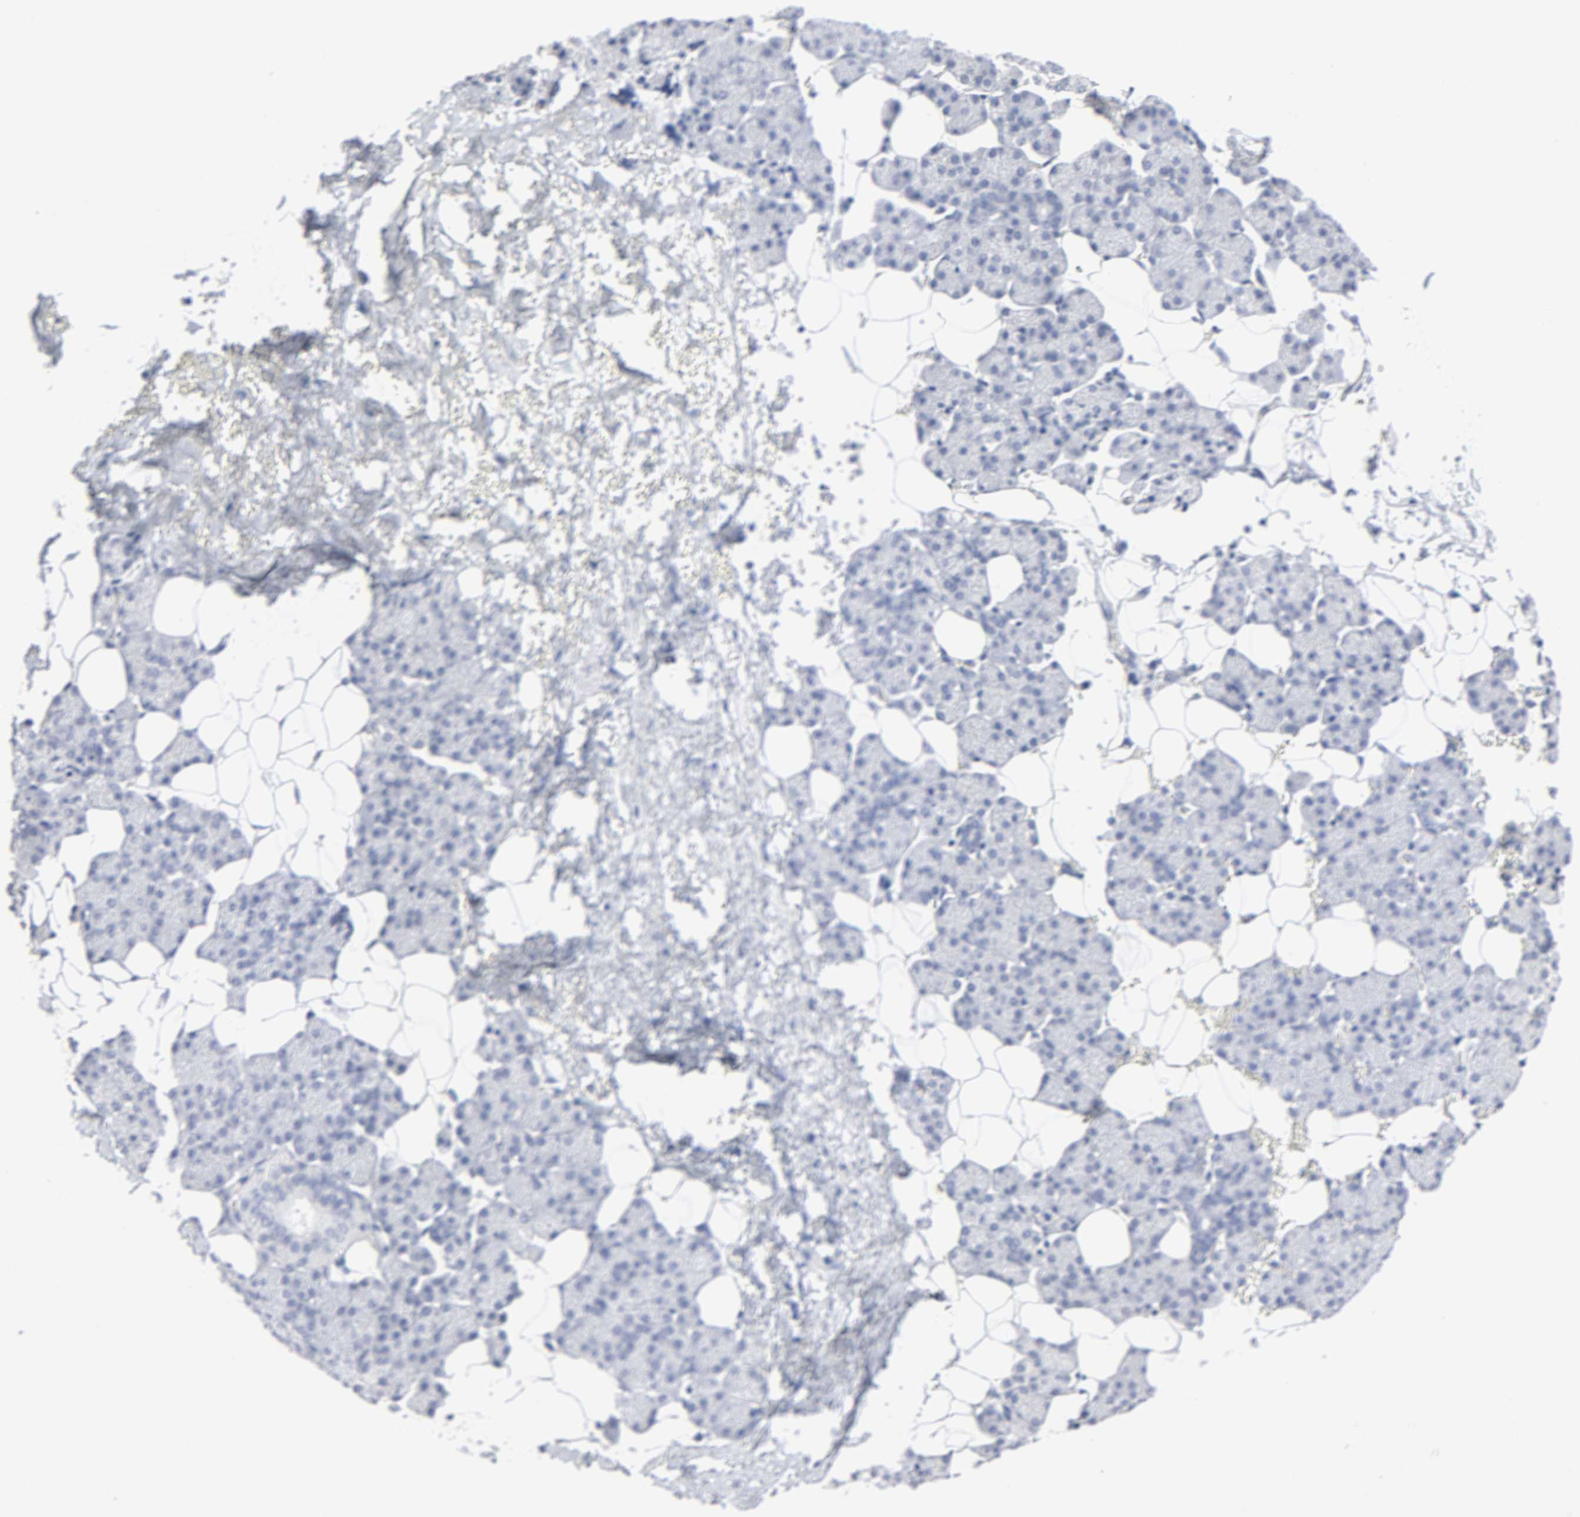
{"staining": {"intensity": "negative", "quantity": "none", "location": "none"}, "tissue": "salivary gland", "cell_type": "Glandular cells", "image_type": "normal", "snomed": [{"axis": "morphology", "description": "Normal tissue, NOS"}, {"axis": "topography", "description": "Lymph node"}, {"axis": "topography", "description": "Salivary gland"}], "caption": "Immunohistochemical staining of benign salivary gland displays no significant positivity in glandular cells. Nuclei are stained in blue.", "gene": "SLCO1B3", "patient": {"sex": "male", "age": 8}}